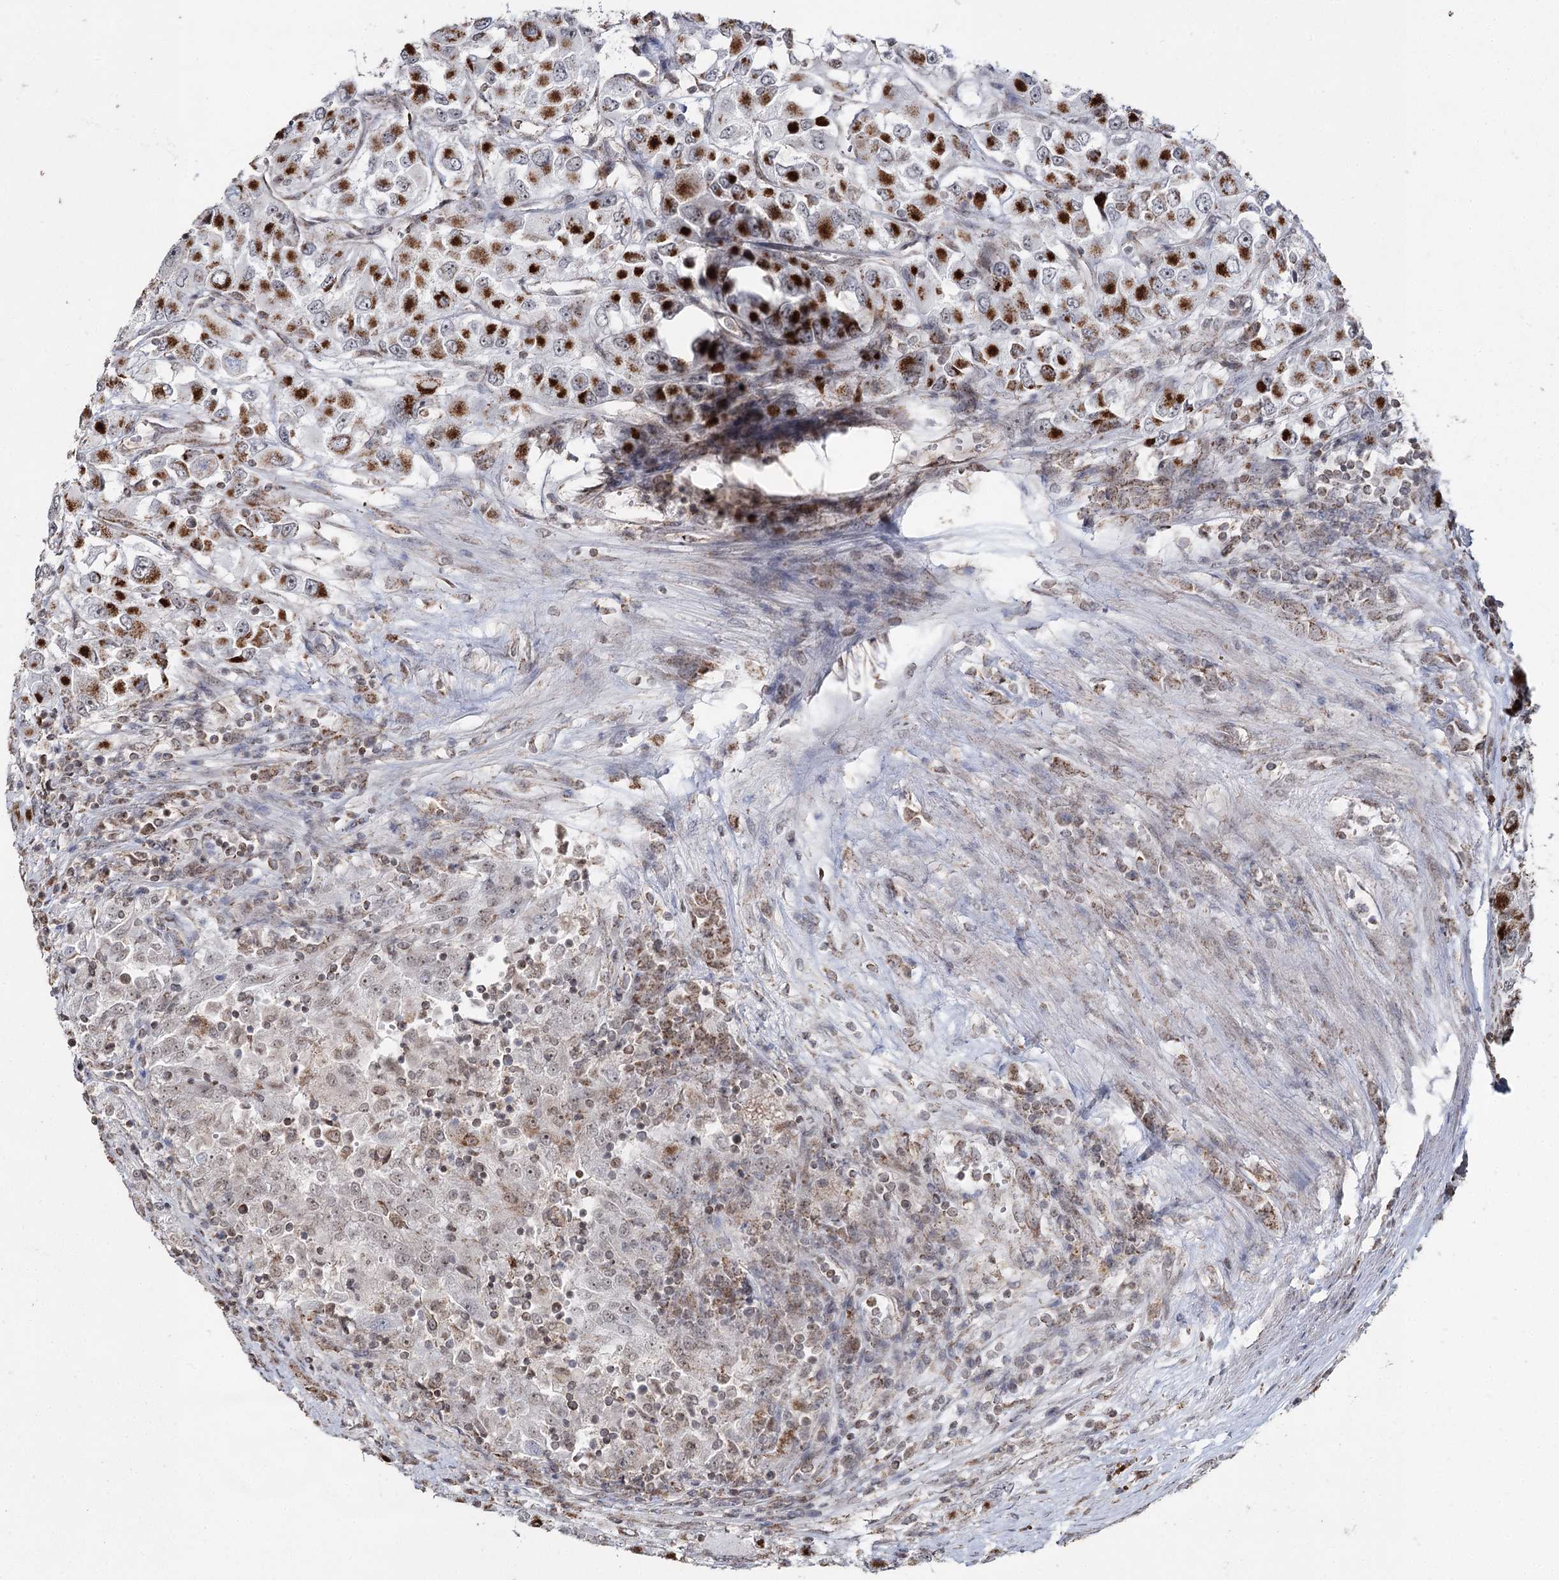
{"staining": {"intensity": "strong", "quantity": ">75%", "location": "cytoplasmic/membranous"}, "tissue": "renal cancer", "cell_type": "Tumor cells", "image_type": "cancer", "snomed": [{"axis": "morphology", "description": "Adenocarcinoma, NOS"}, {"axis": "topography", "description": "Kidney"}], "caption": "Protein staining displays strong cytoplasmic/membranous staining in about >75% of tumor cells in adenocarcinoma (renal).", "gene": "PDHX", "patient": {"sex": "female", "age": 52}}